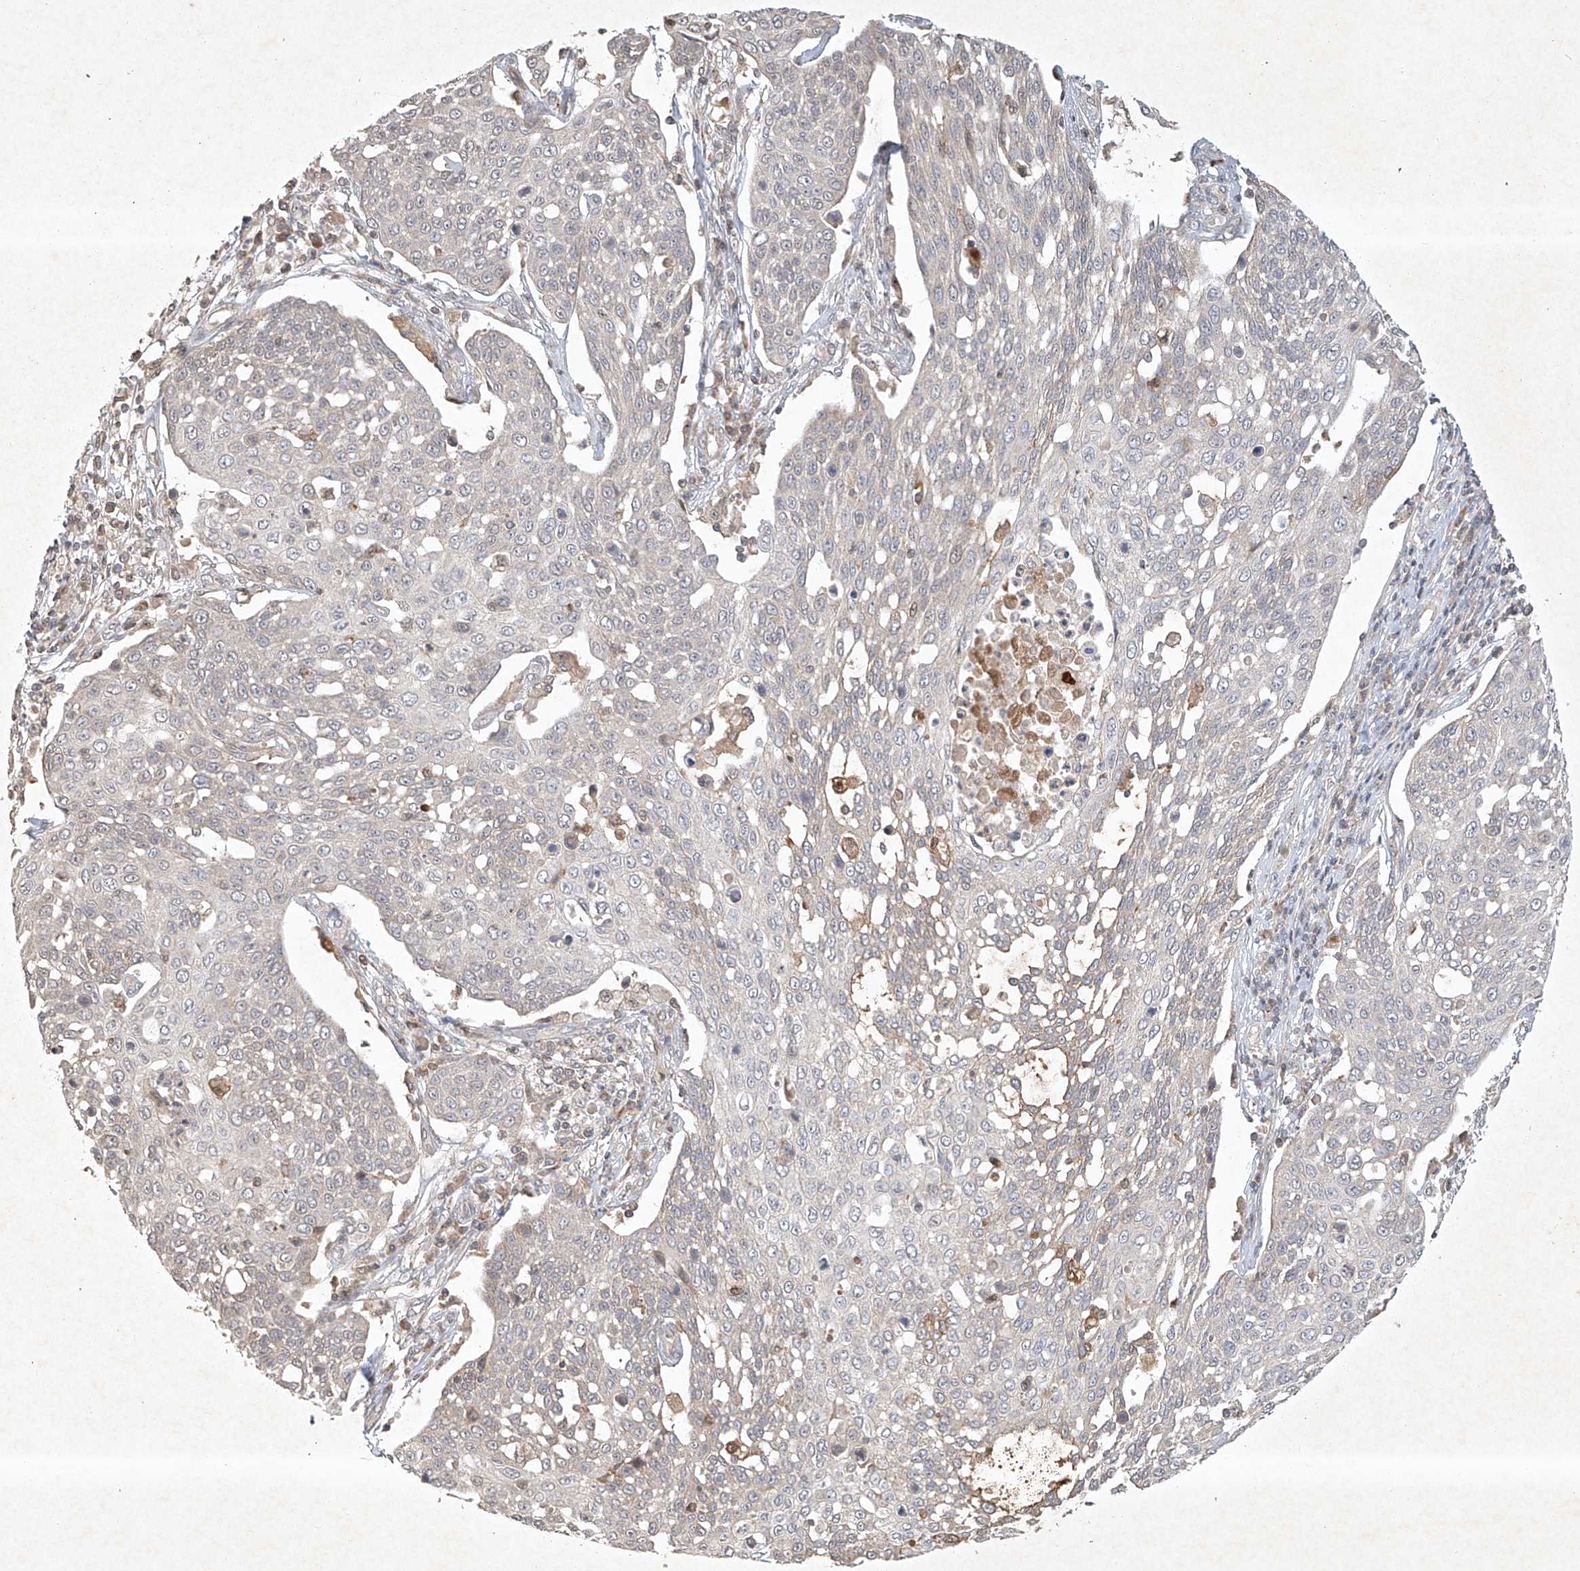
{"staining": {"intensity": "negative", "quantity": "none", "location": "none"}, "tissue": "cervical cancer", "cell_type": "Tumor cells", "image_type": "cancer", "snomed": [{"axis": "morphology", "description": "Squamous cell carcinoma, NOS"}, {"axis": "topography", "description": "Cervix"}], "caption": "This is an immunohistochemistry micrograph of squamous cell carcinoma (cervical). There is no expression in tumor cells.", "gene": "BTRC", "patient": {"sex": "female", "age": 34}}